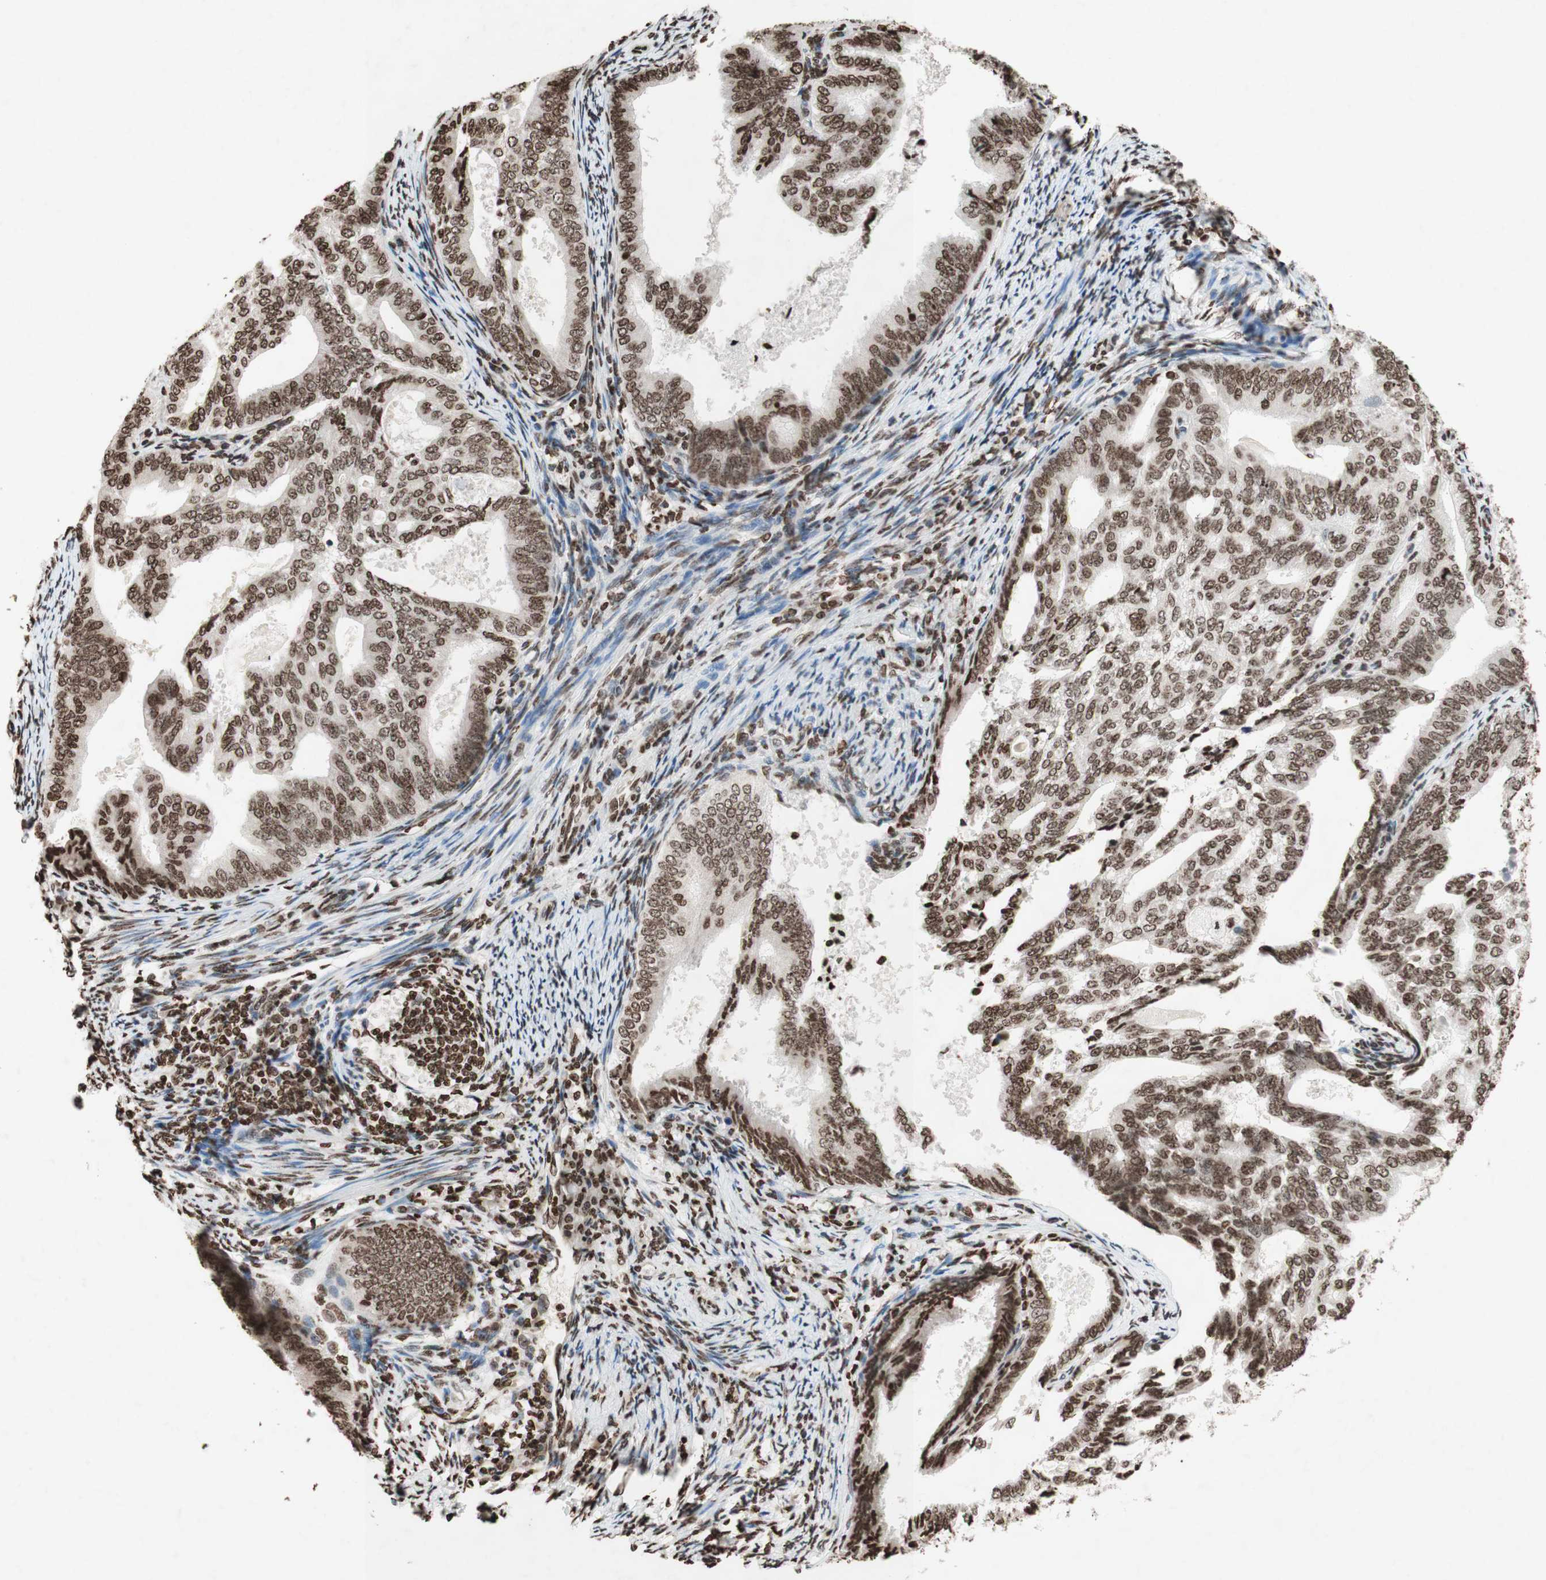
{"staining": {"intensity": "moderate", "quantity": ">75%", "location": "nuclear"}, "tissue": "endometrial cancer", "cell_type": "Tumor cells", "image_type": "cancer", "snomed": [{"axis": "morphology", "description": "Adenocarcinoma, NOS"}, {"axis": "topography", "description": "Endometrium"}], "caption": "Endometrial adenocarcinoma was stained to show a protein in brown. There is medium levels of moderate nuclear positivity in about >75% of tumor cells.", "gene": "NCOA3", "patient": {"sex": "female", "age": 58}}